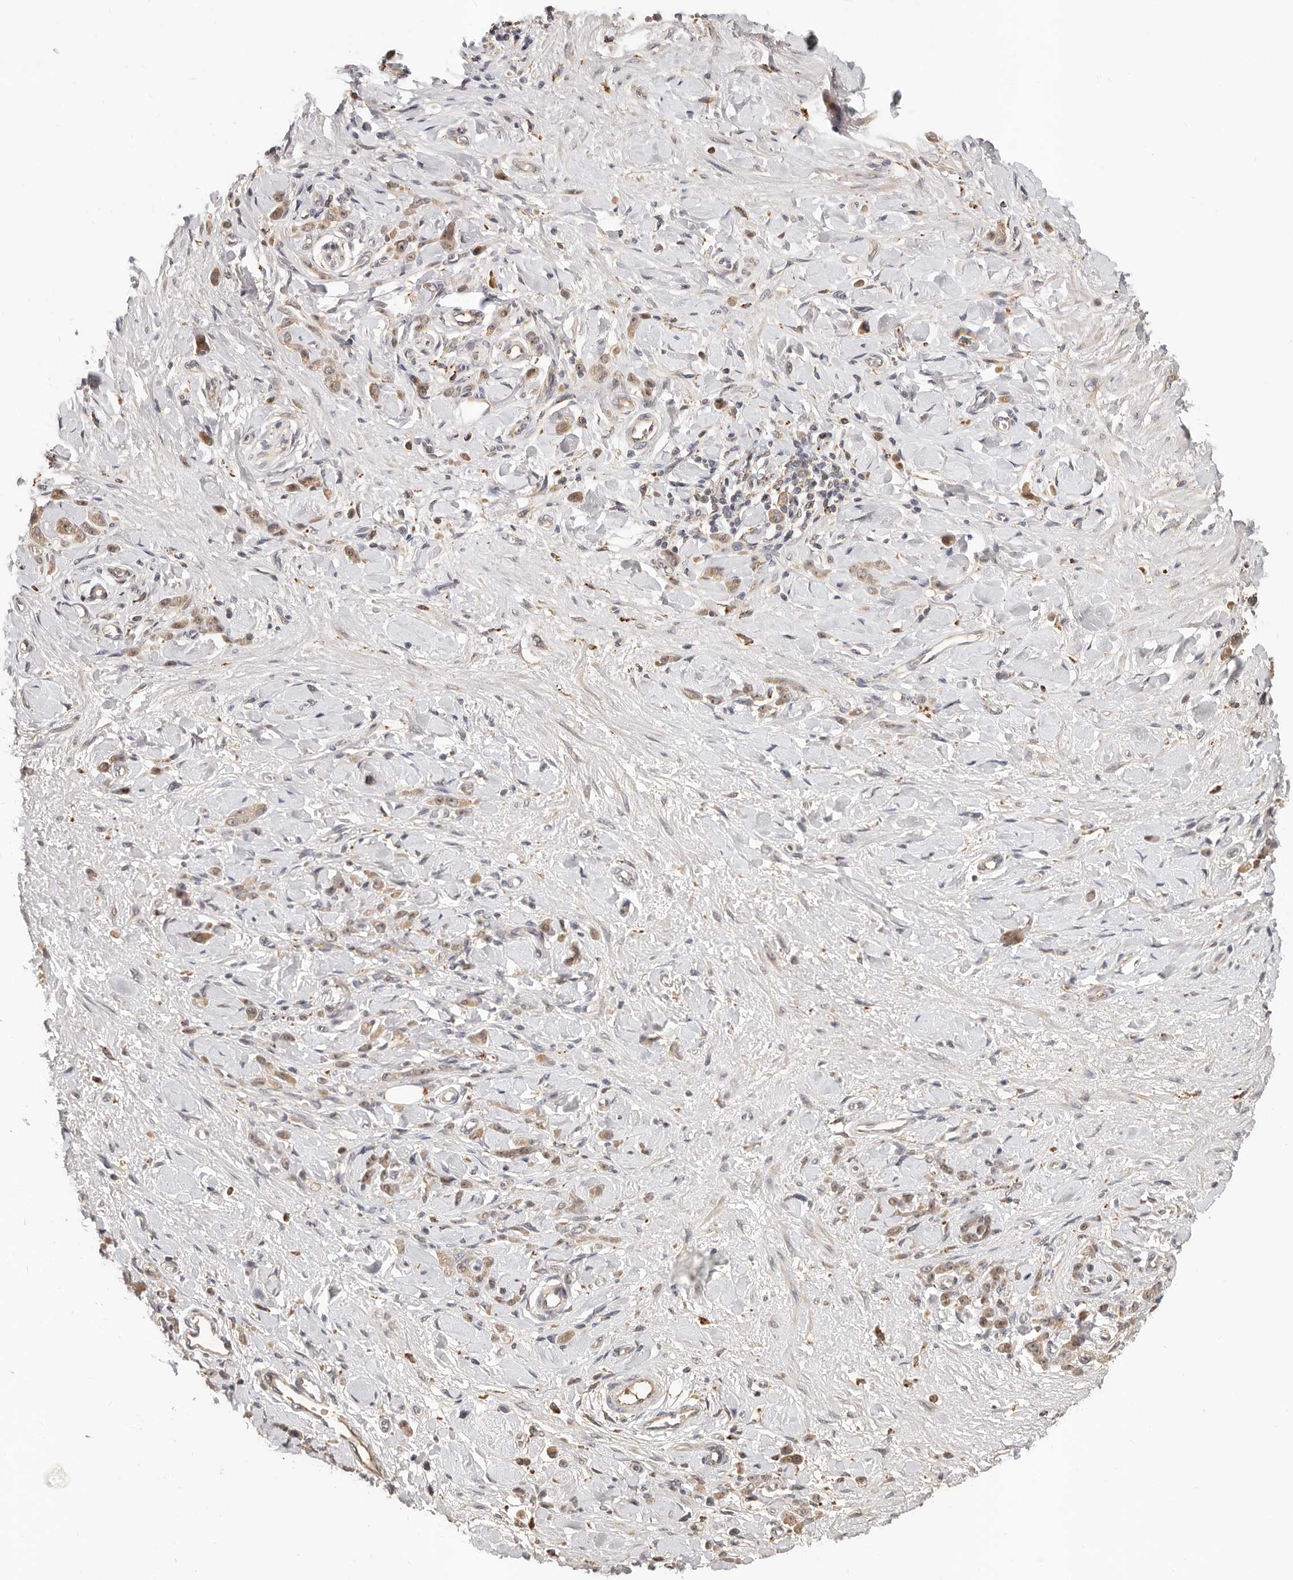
{"staining": {"intensity": "weak", "quantity": "25%-75%", "location": "cytoplasmic/membranous"}, "tissue": "stomach cancer", "cell_type": "Tumor cells", "image_type": "cancer", "snomed": [{"axis": "morphology", "description": "Normal tissue, NOS"}, {"axis": "morphology", "description": "Adenocarcinoma, NOS"}, {"axis": "topography", "description": "Stomach"}], "caption": "The micrograph shows a brown stain indicating the presence of a protein in the cytoplasmic/membranous of tumor cells in stomach adenocarcinoma.", "gene": "ZRANB1", "patient": {"sex": "male", "age": 82}}